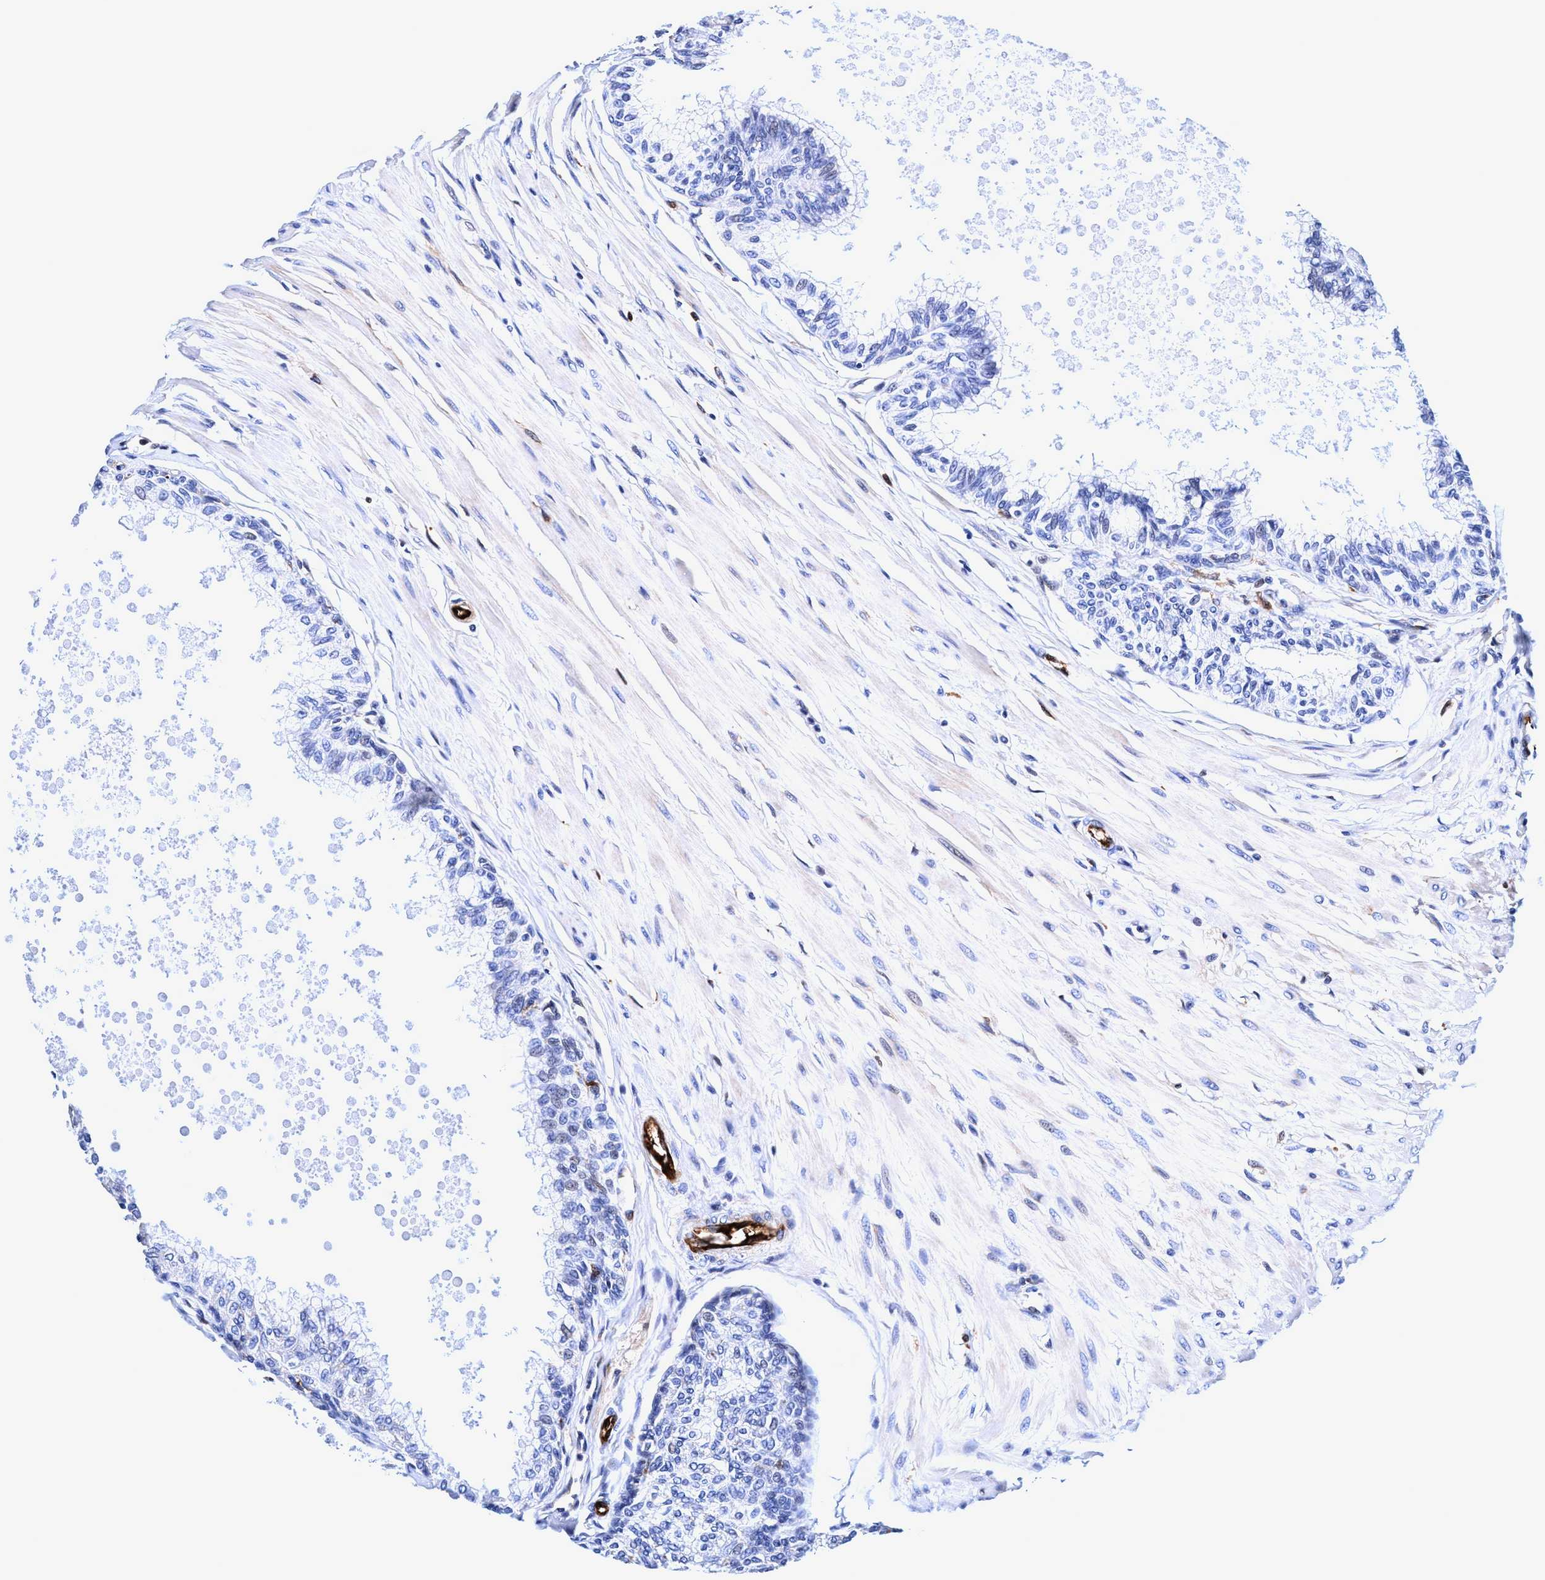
{"staining": {"intensity": "negative", "quantity": "none", "location": "none"}, "tissue": "prostate", "cell_type": "Glandular cells", "image_type": "normal", "snomed": [{"axis": "morphology", "description": "Normal tissue, NOS"}, {"axis": "topography", "description": "Prostate"}, {"axis": "topography", "description": "Seminal veicle"}], "caption": "High power microscopy image of an immunohistochemistry (IHC) micrograph of normal prostate, revealing no significant positivity in glandular cells.", "gene": "UBALD2", "patient": {"sex": "male", "age": 60}}